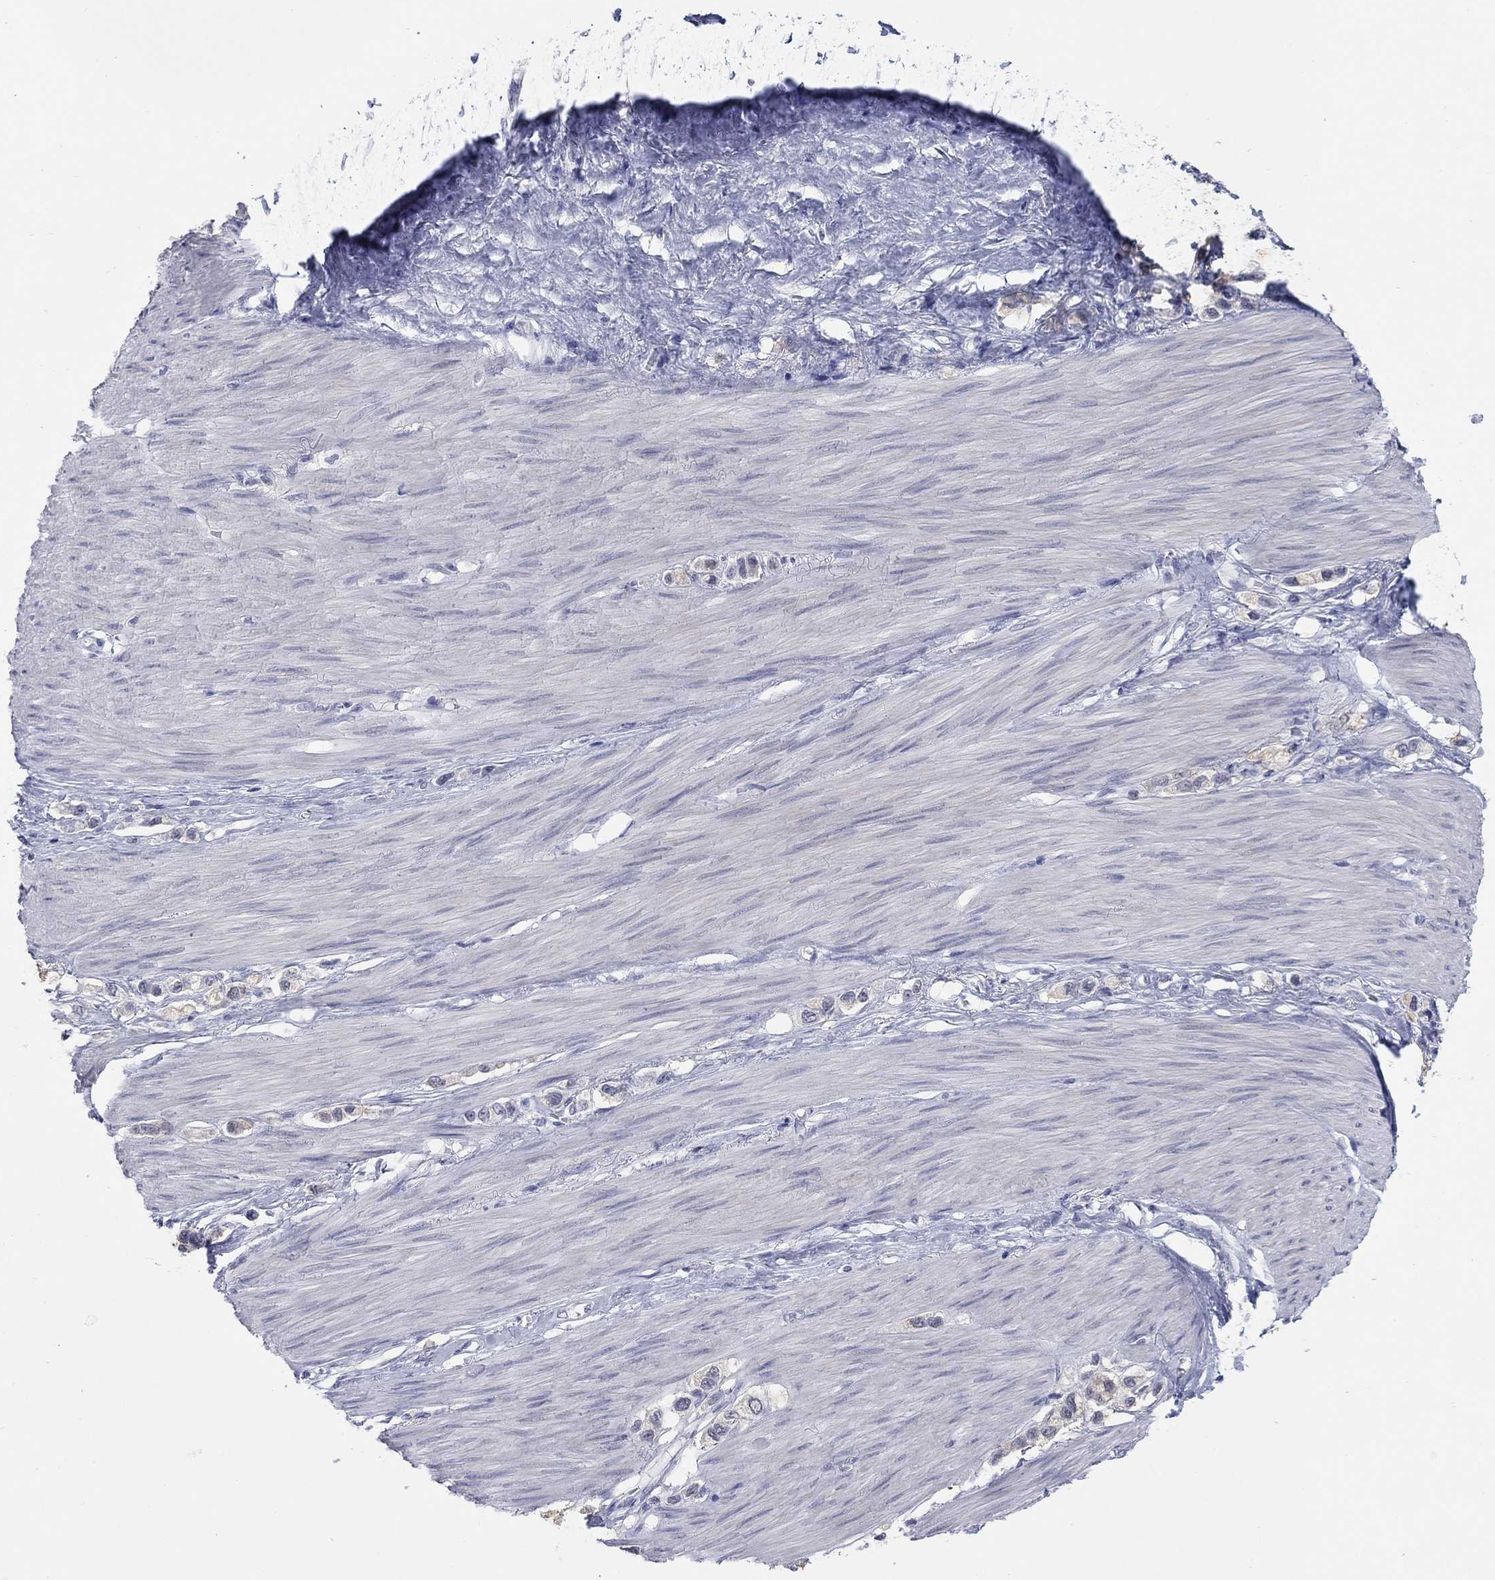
{"staining": {"intensity": "negative", "quantity": "none", "location": "none"}, "tissue": "stomach cancer", "cell_type": "Tumor cells", "image_type": "cancer", "snomed": [{"axis": "morphology", "description": "Normal tissue, NOS"}, {"axis": "morphology", "description": "Adenocarcinoma, NOS"}, {"axis": "morphology", "description": "Adenocarcinoma, High grade"}, {"axis": "topography", "description": "Stomach, upper"}, {"axis": "topography", "description": "Stomach"}], "caption": "A high-resolution photomicrograph shows immunohistochemistry (IHC) staining of stomach adenocarcinoma, which displays no significant positivity in tumor cells.", "gene": "ATP6V1G2", "patient": {"sex": "female", "age": 65}}